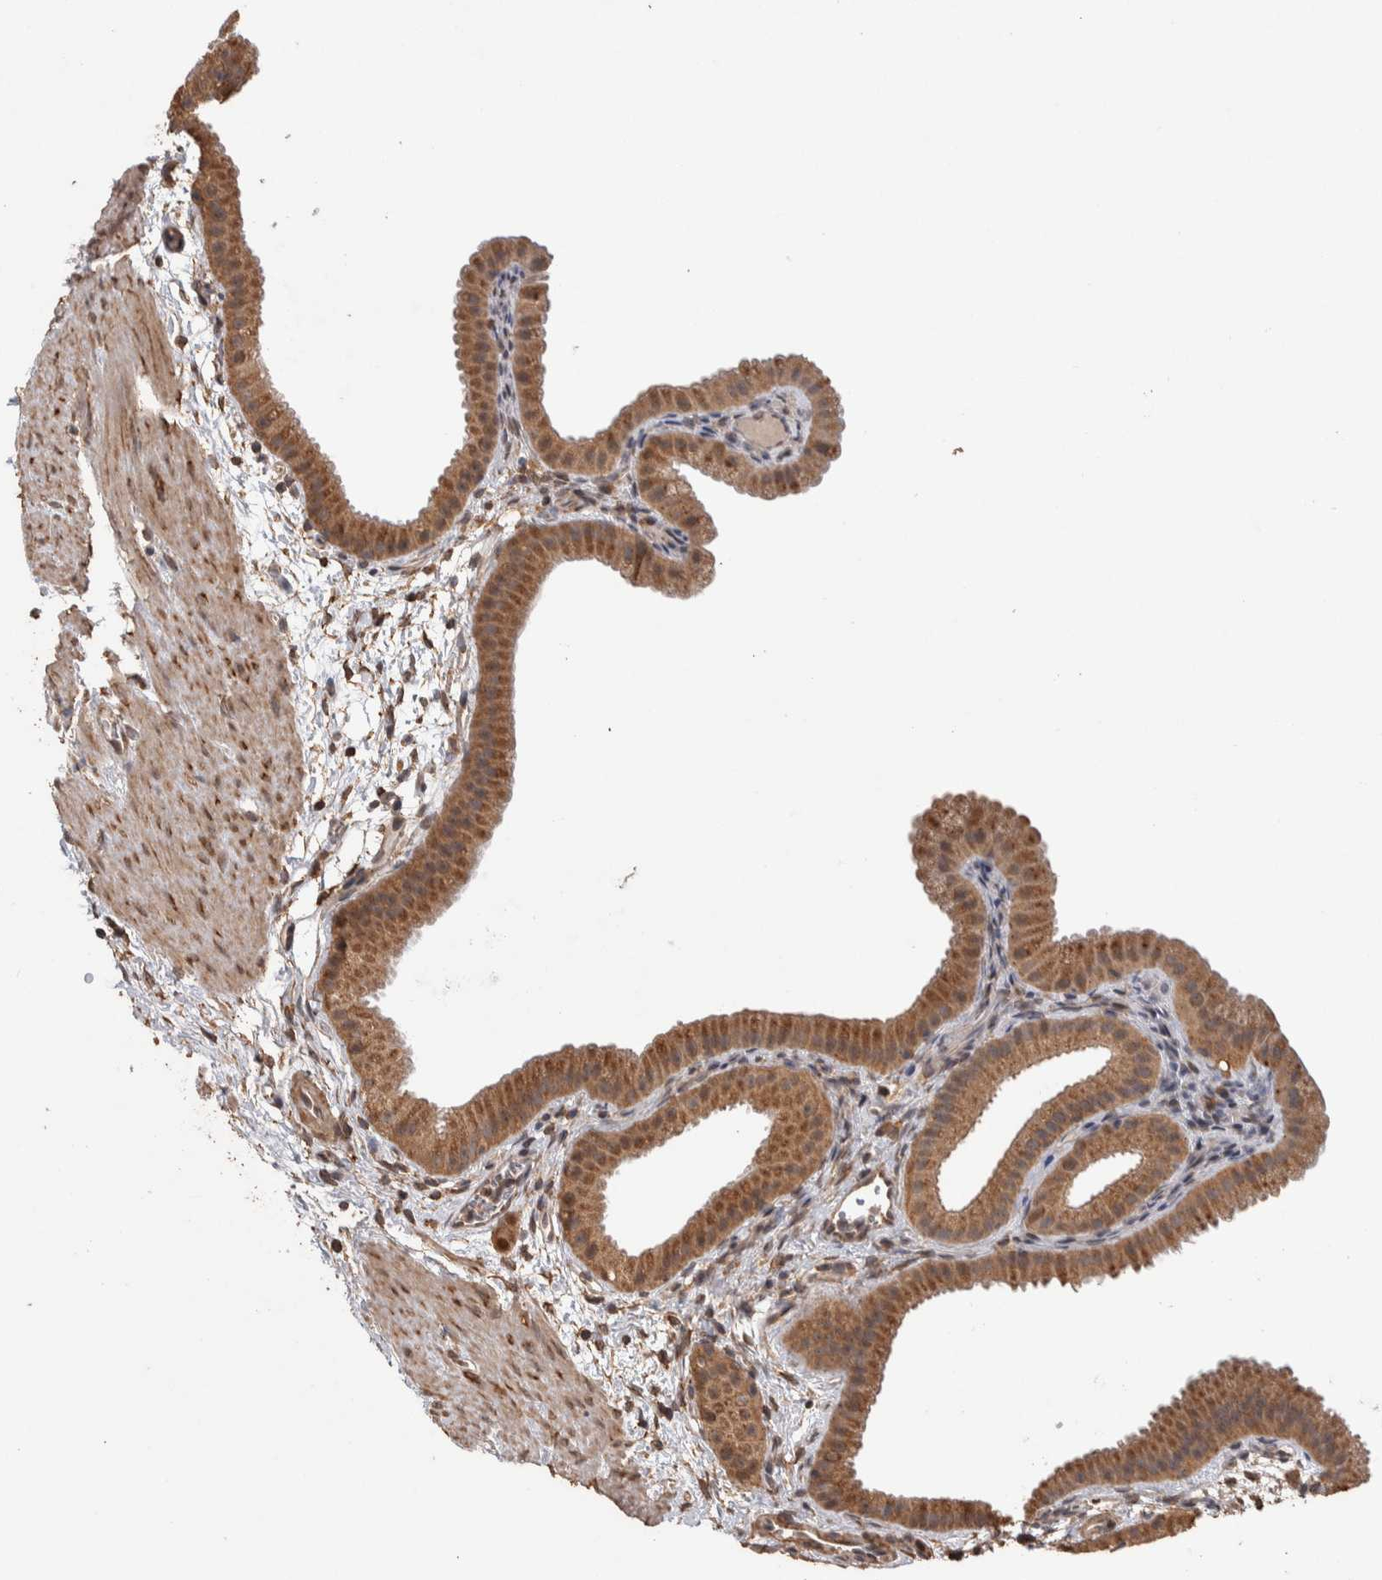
{"staining": {"intensity": "moderate", "quantity": ">75%", "location": "cytoplasmic/membranous"}, "tissue": "gallbladder", "cell_type": "Glandular cells", "image_type": "normal", "snomed": [{"axis": "morphology", "description": "Normal tissue, NOS"}, {"axis": "topography", "description": "Gallbladder"}], "caption": "A brown stain shows moderate cytoplasmic/membranous expression of a protein in glandular cells of normal human gallbladder.", "gene": "DVL2", "patient": {"sex": "female", "age": 64}}